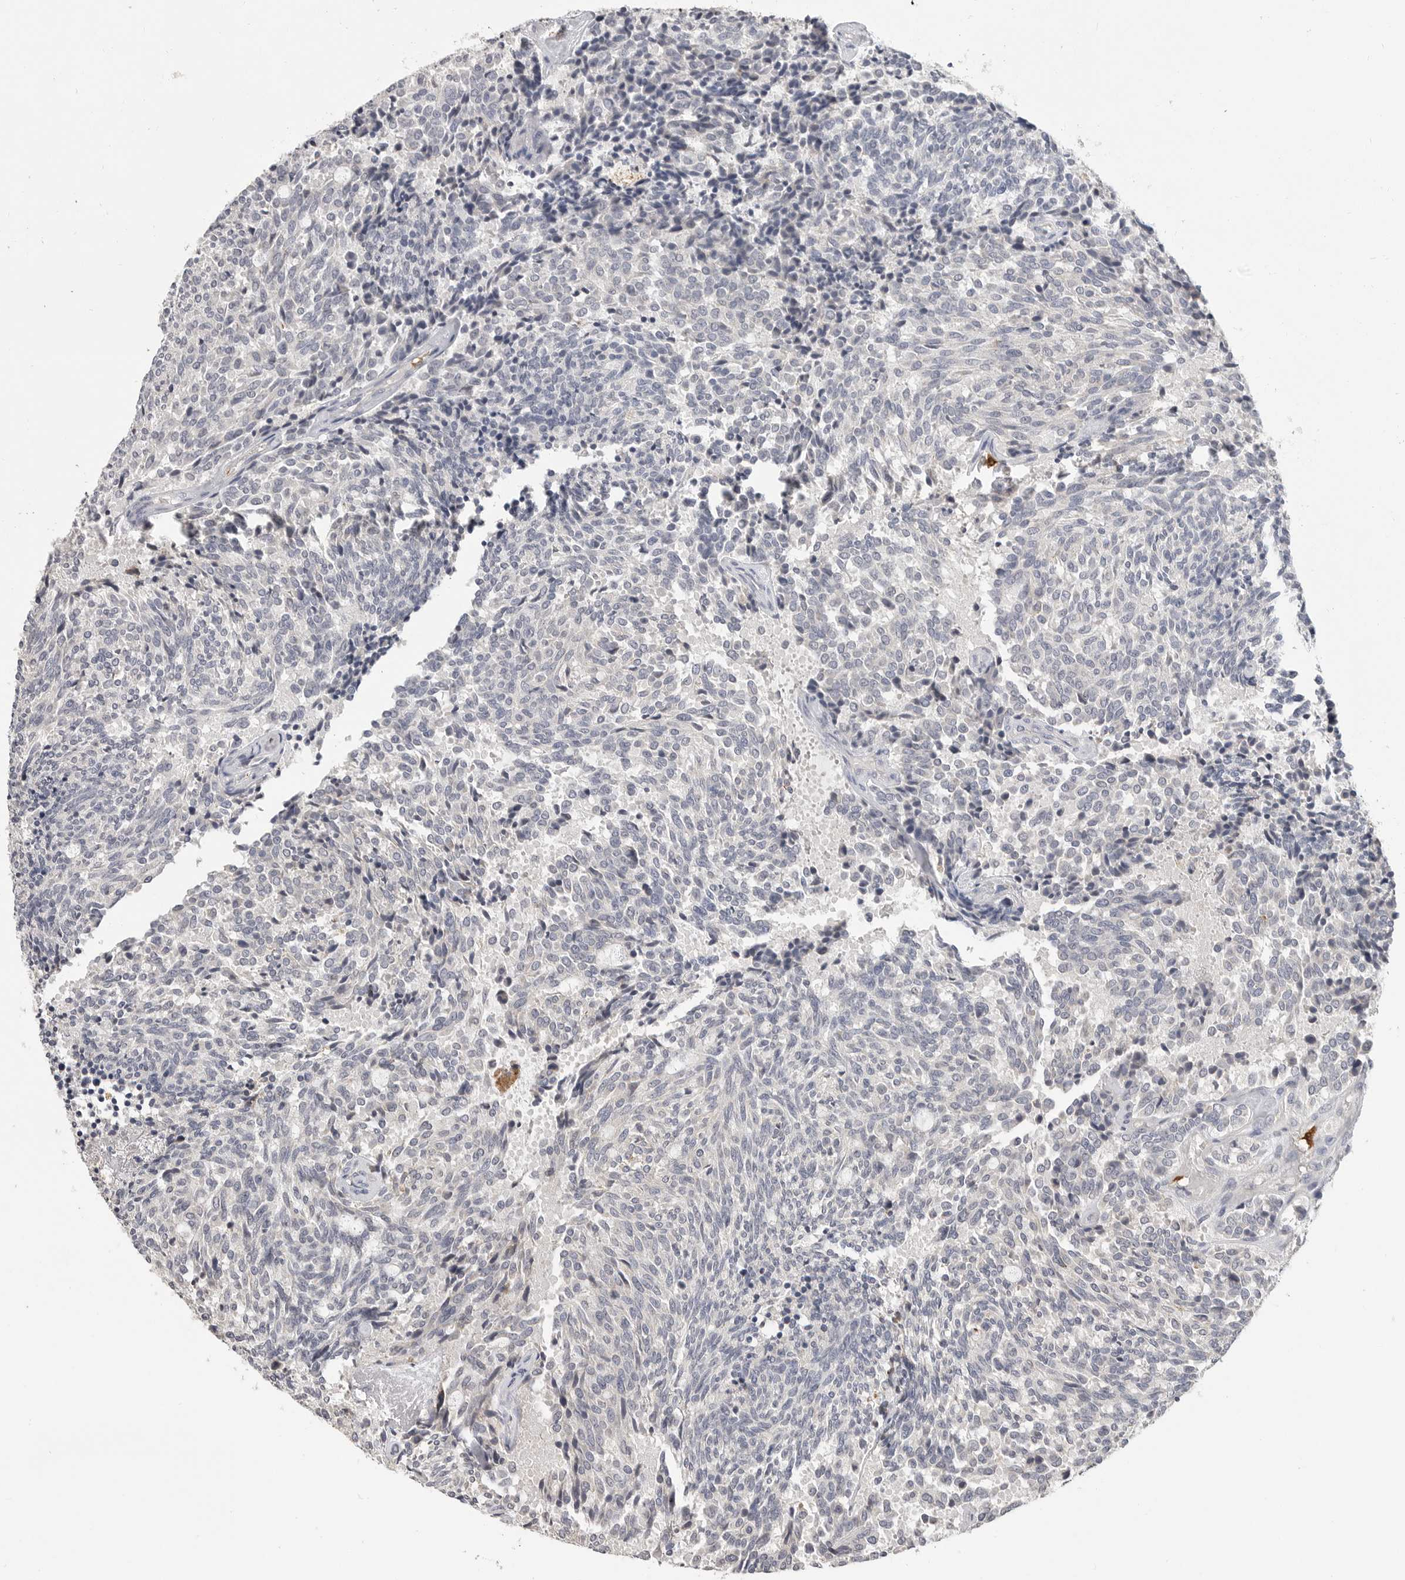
{"staining": {"intensity": "negative", "quantity": "none", "location": "none"}, "tissue": "carcinoid", "cell_type": "Tumor cells", "image_type": "cancer", "snomed": [{"axis": "morphology", "description": "Carcinoid, malignant, NOS"}, {"axis": "topography", "description": "Pancreas"}], "caption": "Human carcinoid stained for a protein using immunohistochemistry (IHC) reveals no expression in tumor cells.", "gene": "LTBR", "patient": {"sex": "female", "age": 54}}